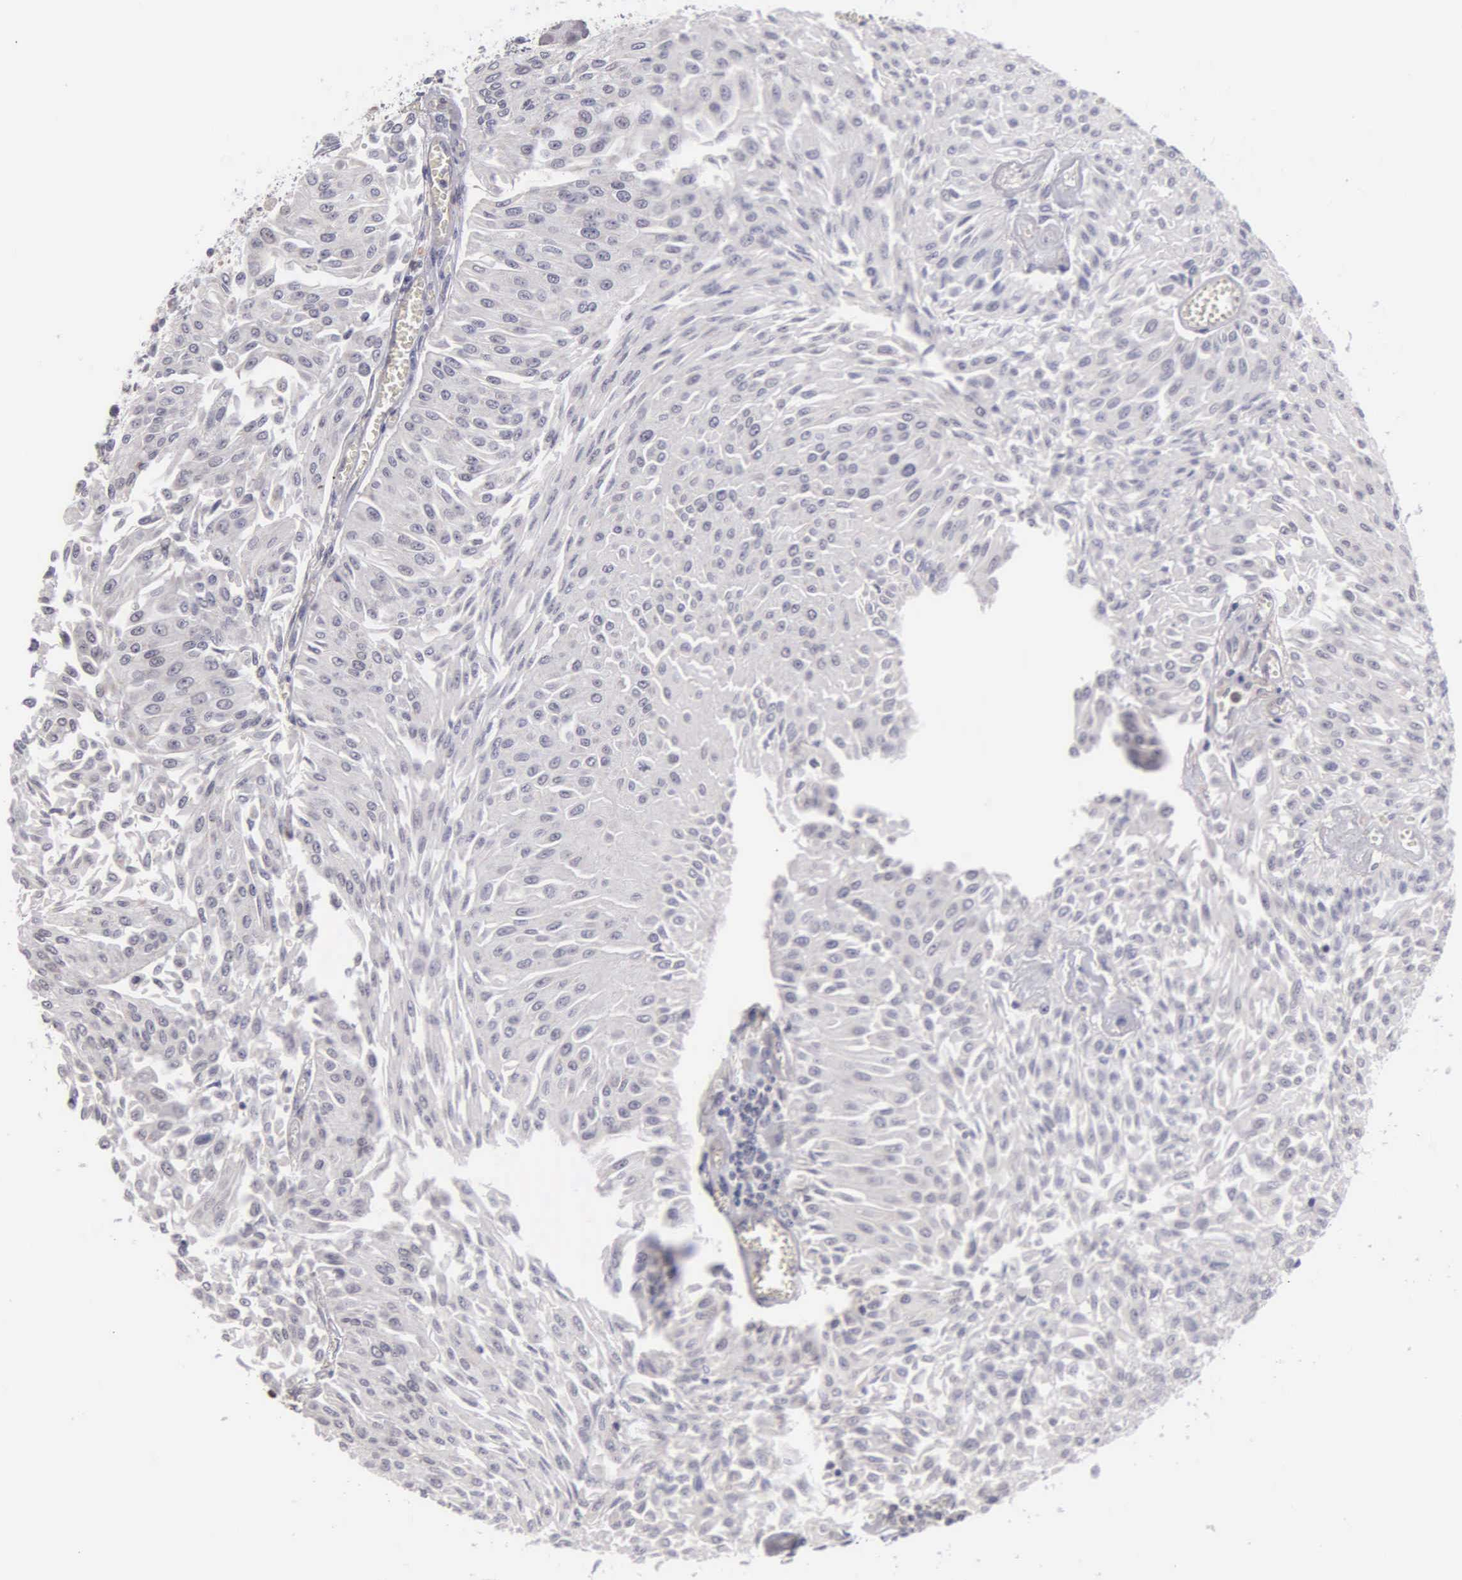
{"staining": {"intensity": "negative", "quantity": "none", "location": "none"}, "tissue": "urothelial cancer", "cell_type": "Tumor cells", "image_type": "cancer", "snomed": [{"axis": "morphology", "description": "Urothelial carcinoma, Low grade"}, {"axis": "topography", "description": "Urinary bladder"}], "caption": "Immunohistochemical staining of human urothelial cancer reveals no significant staining in tumor cells.", "gene": "BRD1", "patient": {"sex": "male", "age": 86}}